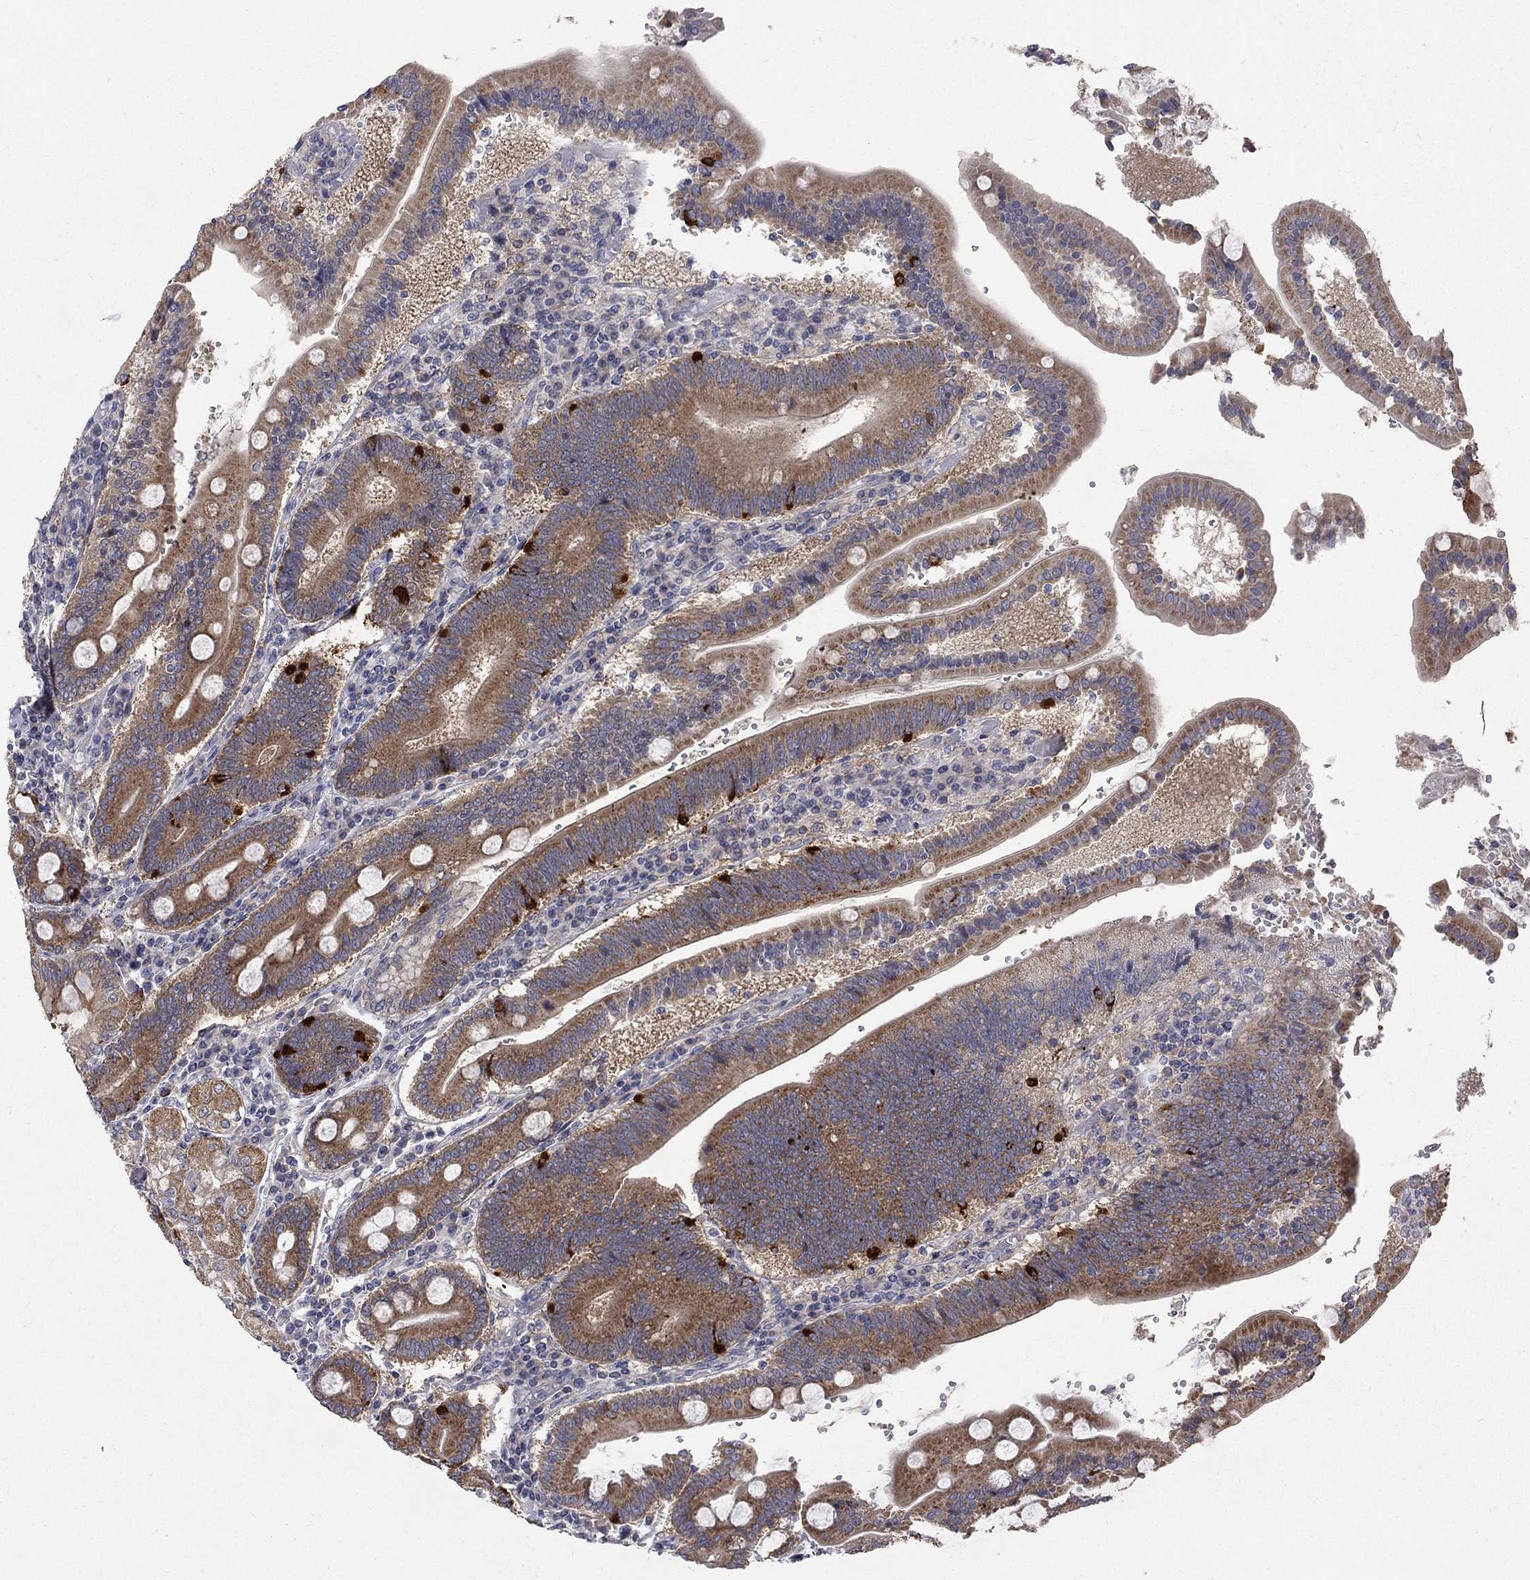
{"staining": {"intensity": "moderate", "quantity": ">75%", "location": "cytoplasmic/membranous"}, "tissue": "duodenum", "cell_type": "Glandular cells", "image_type": "normal", "snomed": [{"axis": "morphology", "description": "Normal tissue, NOS"}, {"axis": "topography", "description": "Duodenum"}], "caption": "The image demonstrates staining of unremarkable duodenum, revealing moderate cytoplasmic/membranous protein expression (brown color) within glandular cells.", "gene": "SH2B1", "patient": {"sex": "female", "age": 62}}